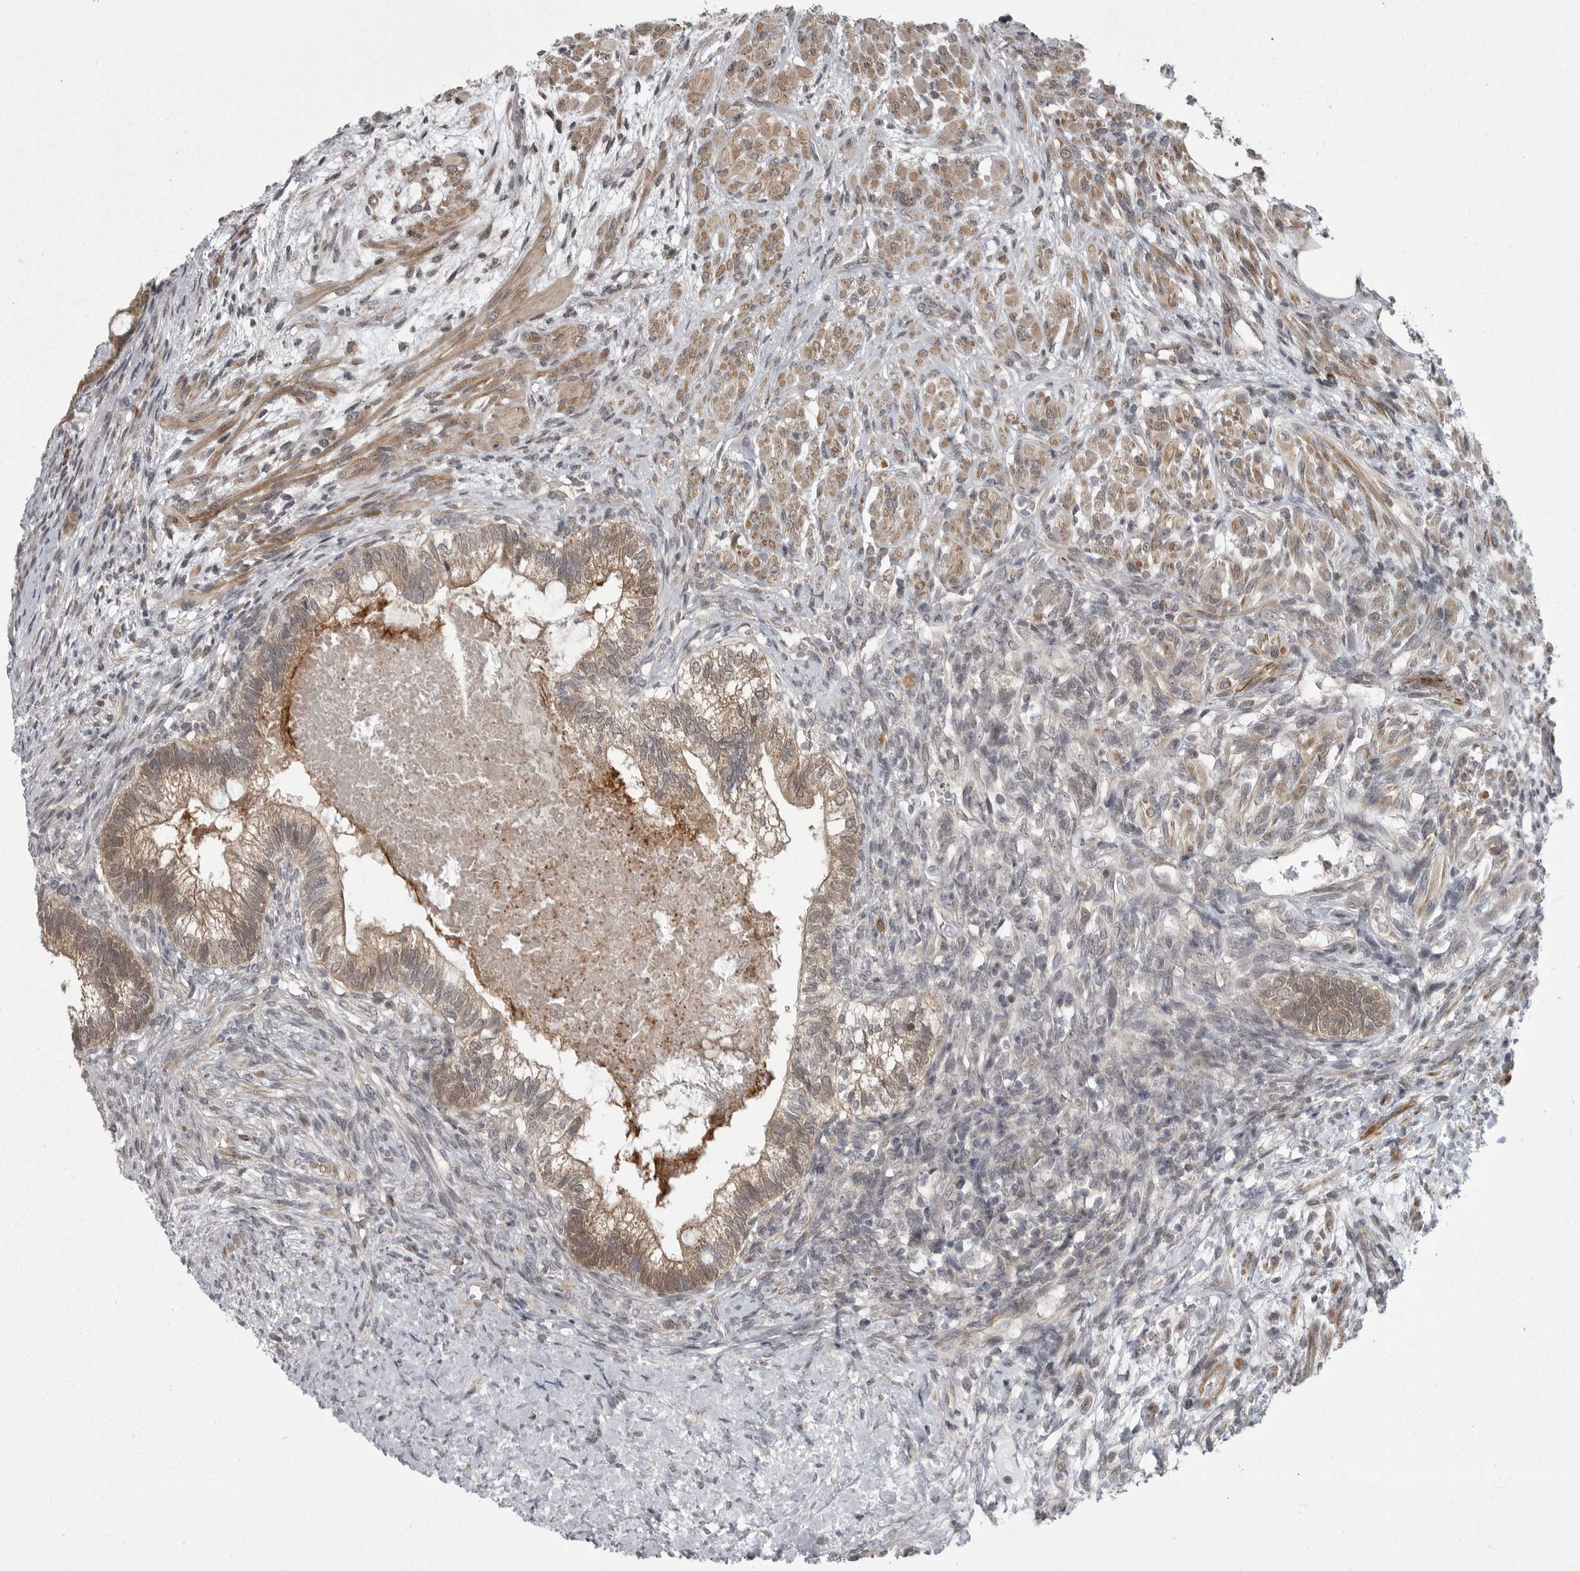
{"staining": {"intensity": "moderate", "quantity": ">75%", "location": "cytoplasmic/membranous"}, "tissue": "testis cancer", "cell_type": "Tumor cells", "image_type": "cancer", "snomed": [{"axis": "morphology", "description": "Seminoma, NOS"}, {"axis": "morphology", "description": "Carcinoma, Embryonal, NOS"}, {"axis": "topography", "description": "Testis"}], "caption": "Embryonal carcinoma (testis) stained for a protein reveals moderate cytoplasmic/membranous positivity in tumor cells.", "gene": "PPP1R9A", "patient": {"sex": "male", "age": 28}}